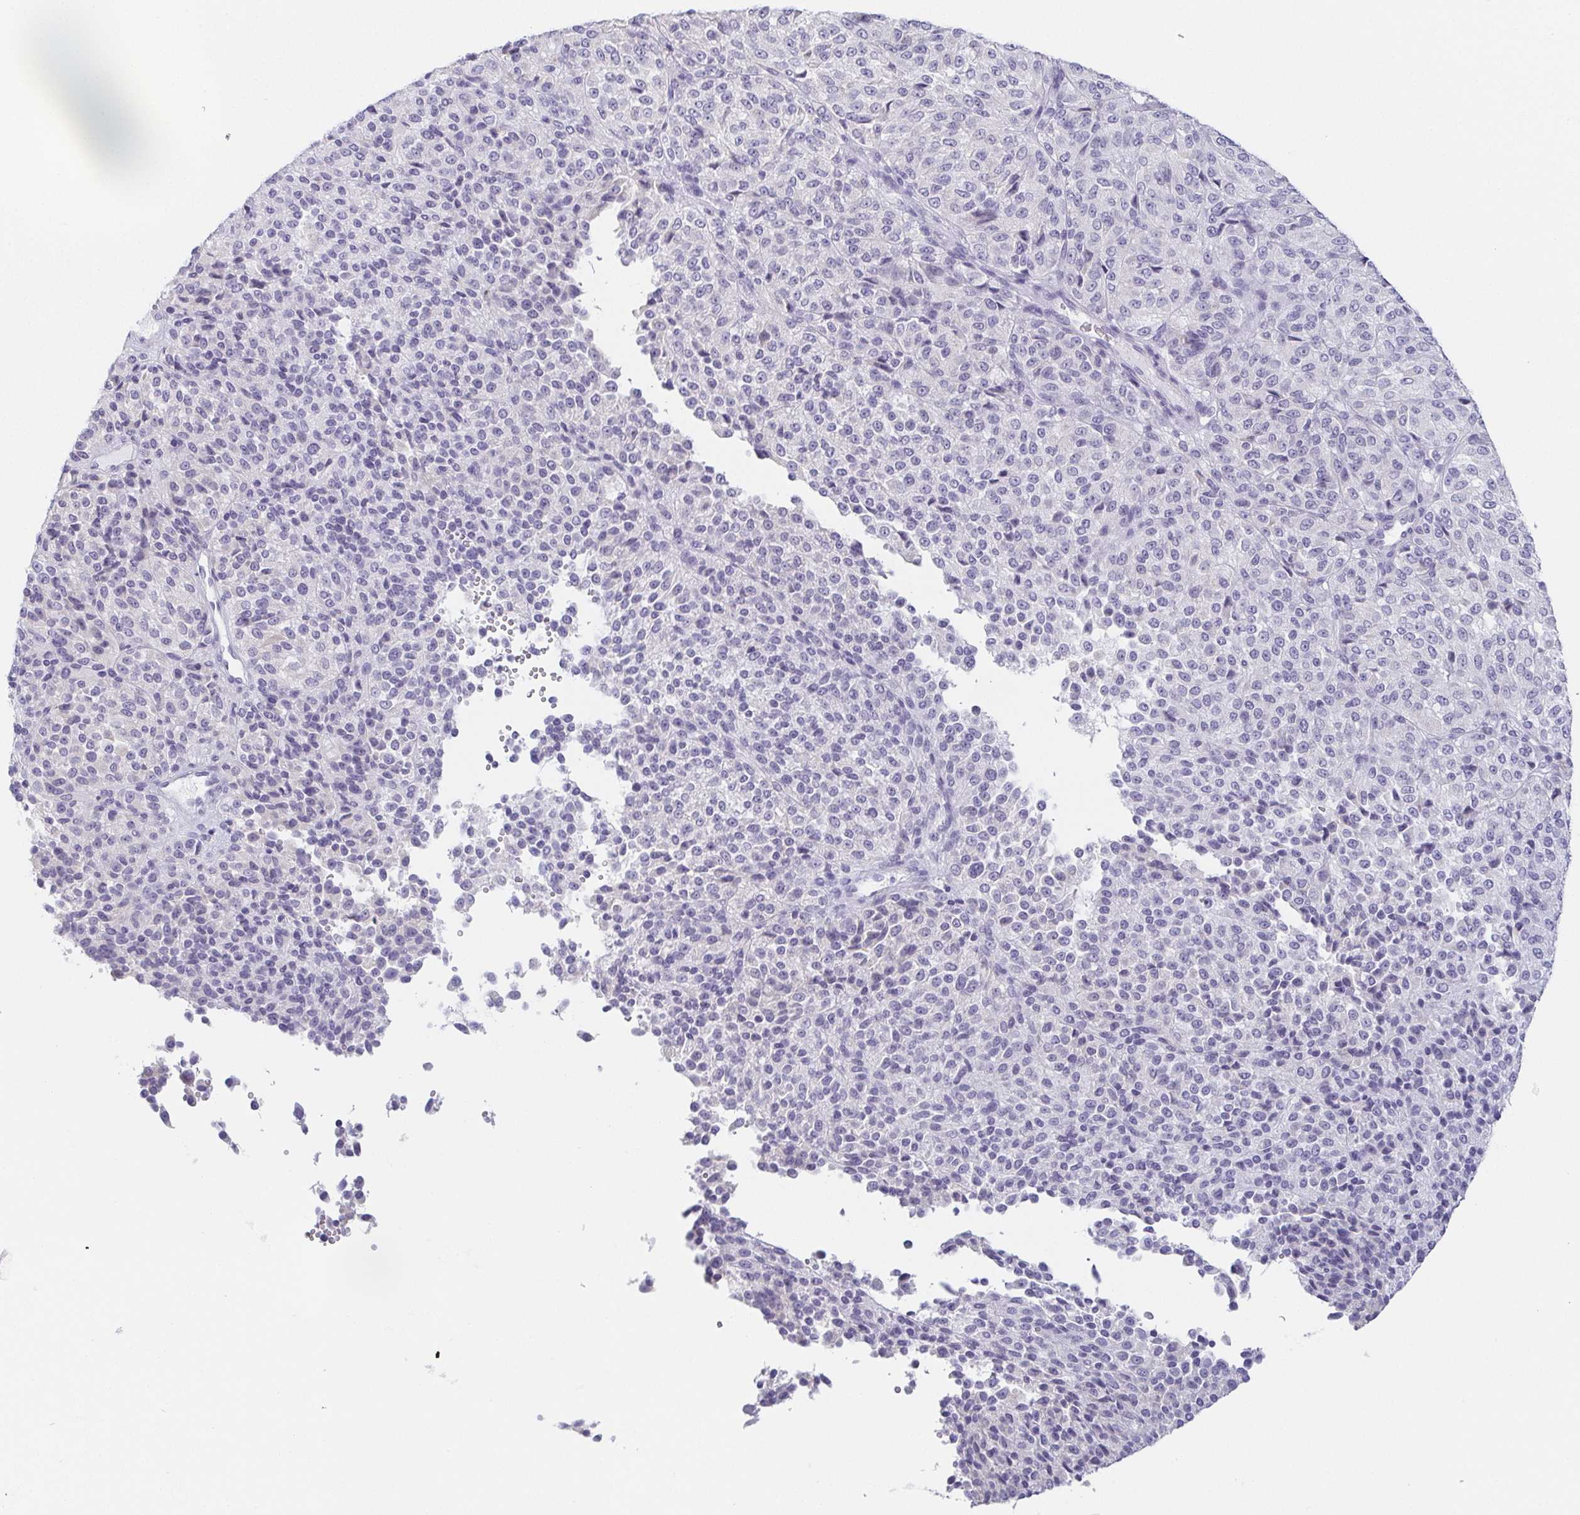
{"staining": {"intensity": "negative", "quantity": "none", "location": "none"}, "tissue": "melanoma", "cell_type": "Tumor cells", "image_type": "cancer", "snomed": [{"axis": "morphology", "description": "Malignant melanoma, Metastatic site"}, {"axis": "topography", "description": "Brain"}], "caption": "DAB (3,3'-diaminobenzidine) immunohistochemical staining of human melanoma reveals no significant staining in tumor cells.", "gene": "PRR27", "patient": {"sex": "female", "age": 56}}